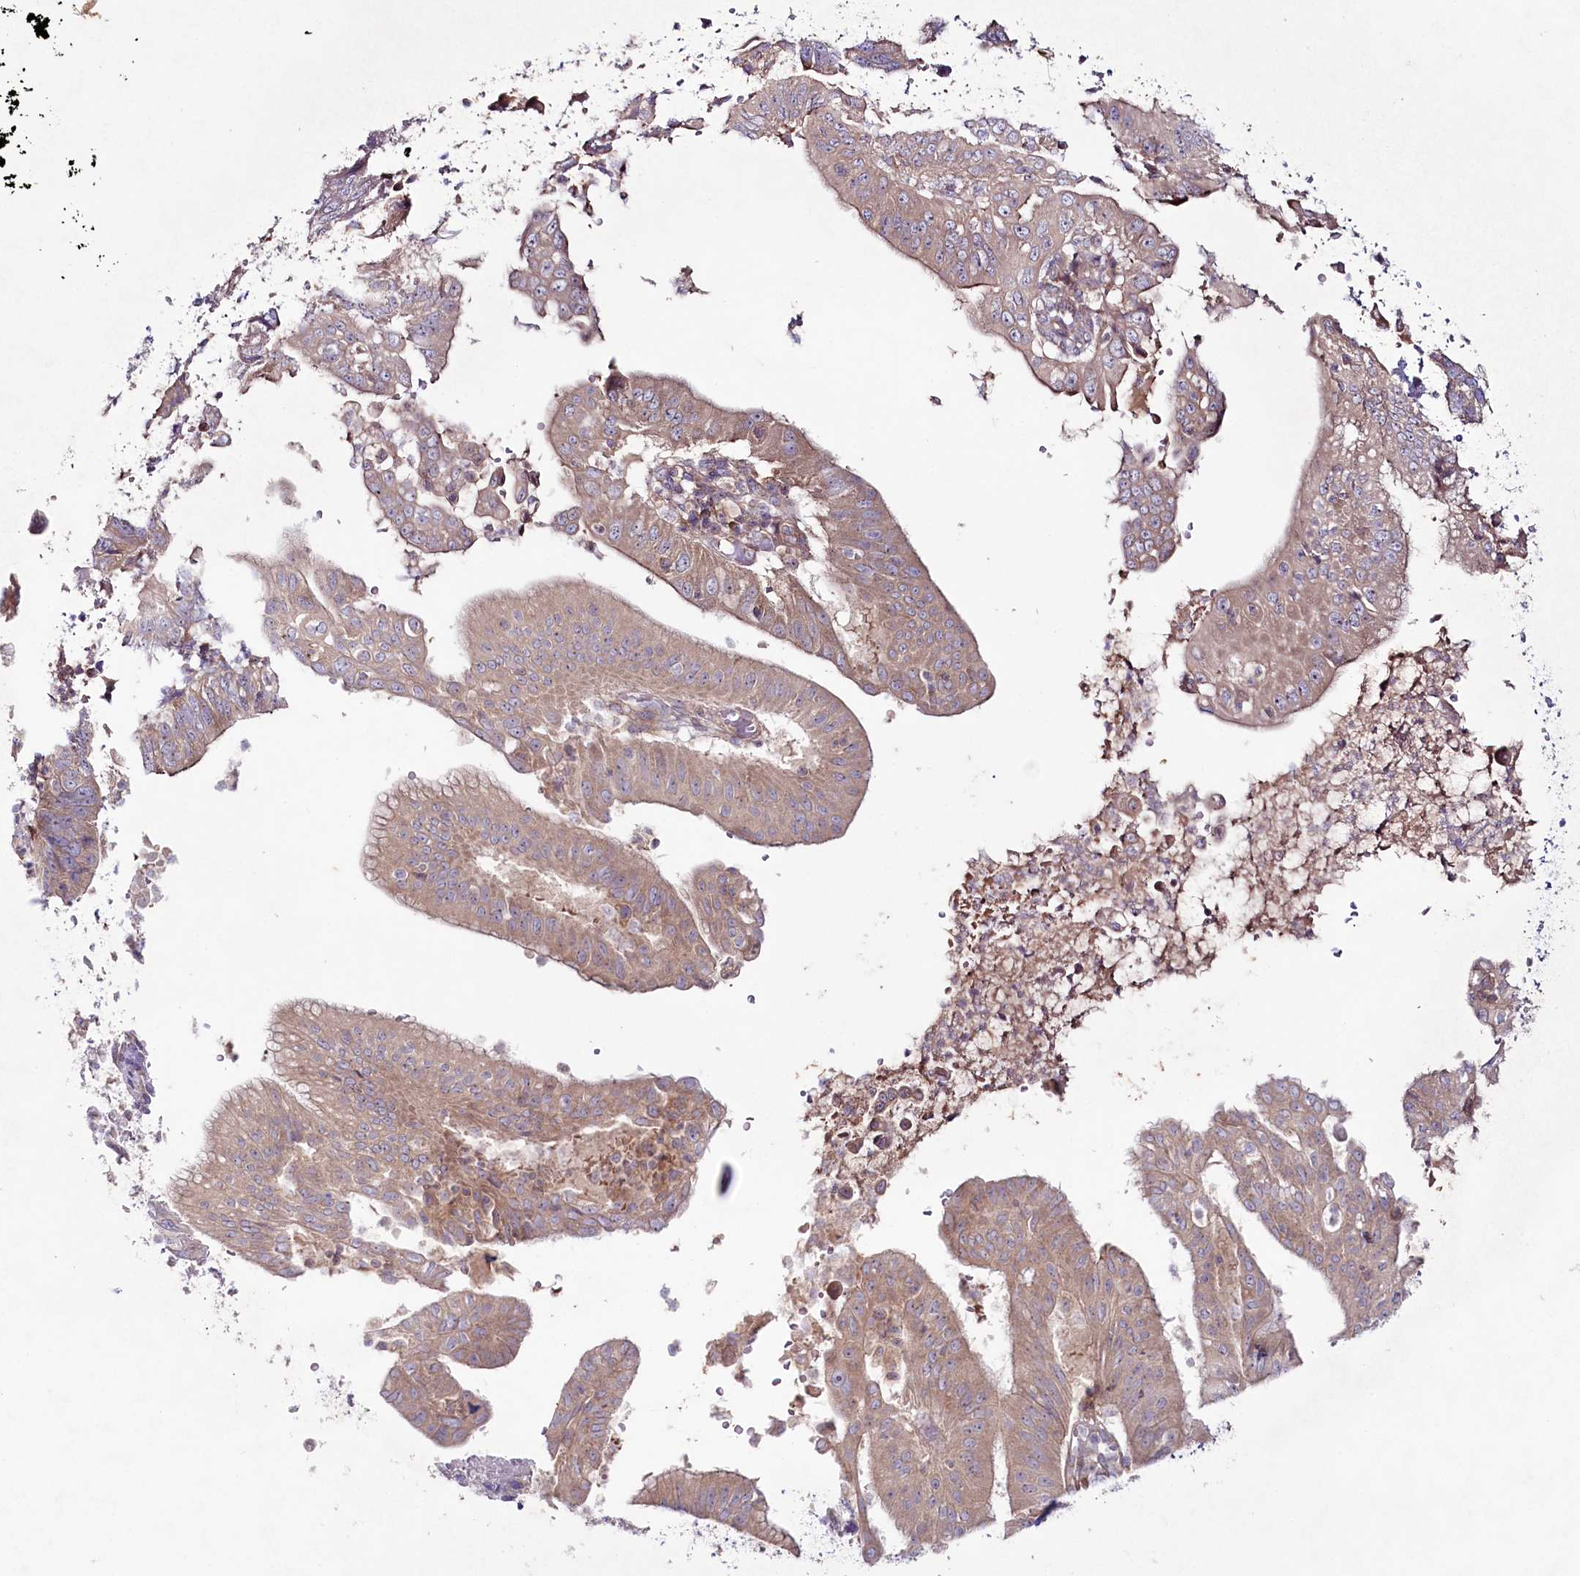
{"staining": {"intensity": "moderate", "quantity": ">75%", "location": "cytoplasmic/membranous"}, "tissue": "pancreatic cancer", "cell_type": "Tumor cells", "image_type": "cancer", "snomed": [{"axis": "morphology", "description": "Adenocarcinoma, NOS"}, {"axis": "topography", "description": "Pancreas"}], "caption": "A medium amount of moderate cytoplasmic/membranous staining is seen in approximately >75% of tumor cells in pancreatic cancer tissue.", "gene": "TNIP1", "patient": {"sex": "male", "age": 68}}